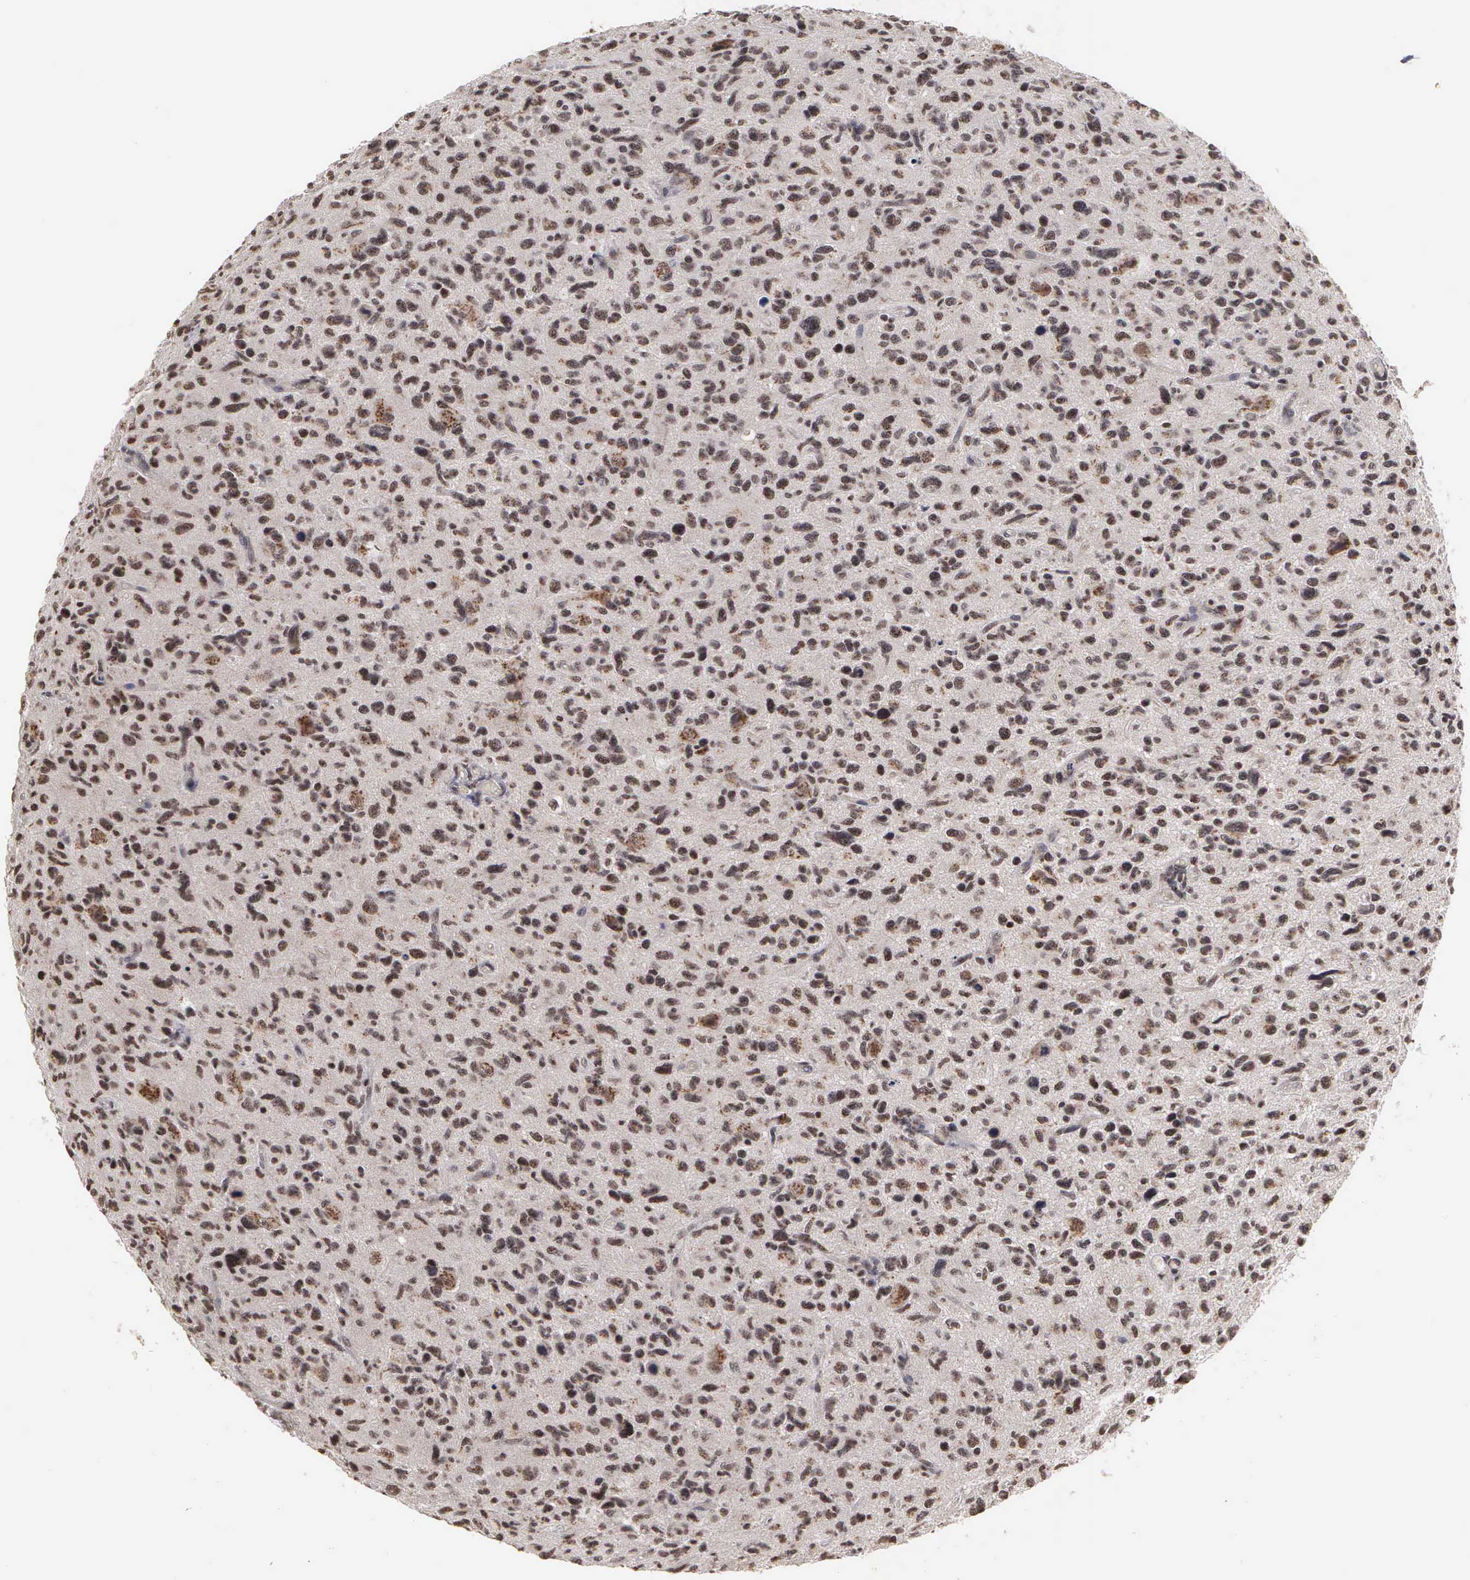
{"staining": {"intensity": "moderate", "quantity": ">75%", "location": "nuclear"}, "tissue": "glioma", "cell_type": "Tumor cells", "image_type": "cancer", "snomed": [{"axis": "morphology", "description": "Glioma, malignant, High grade"}, {"axis": "topography", "description": "Brain"}], "caption": "Immunohistochemistry (IHC) of human glioma demonstrates medium levels of moderate nuclear staining in about >75% of tumor cells. (IHC, brightfield microscopy, high magnification).", "gene": "GTF2A1", "patient": {"sex": "female", "age": 60}}